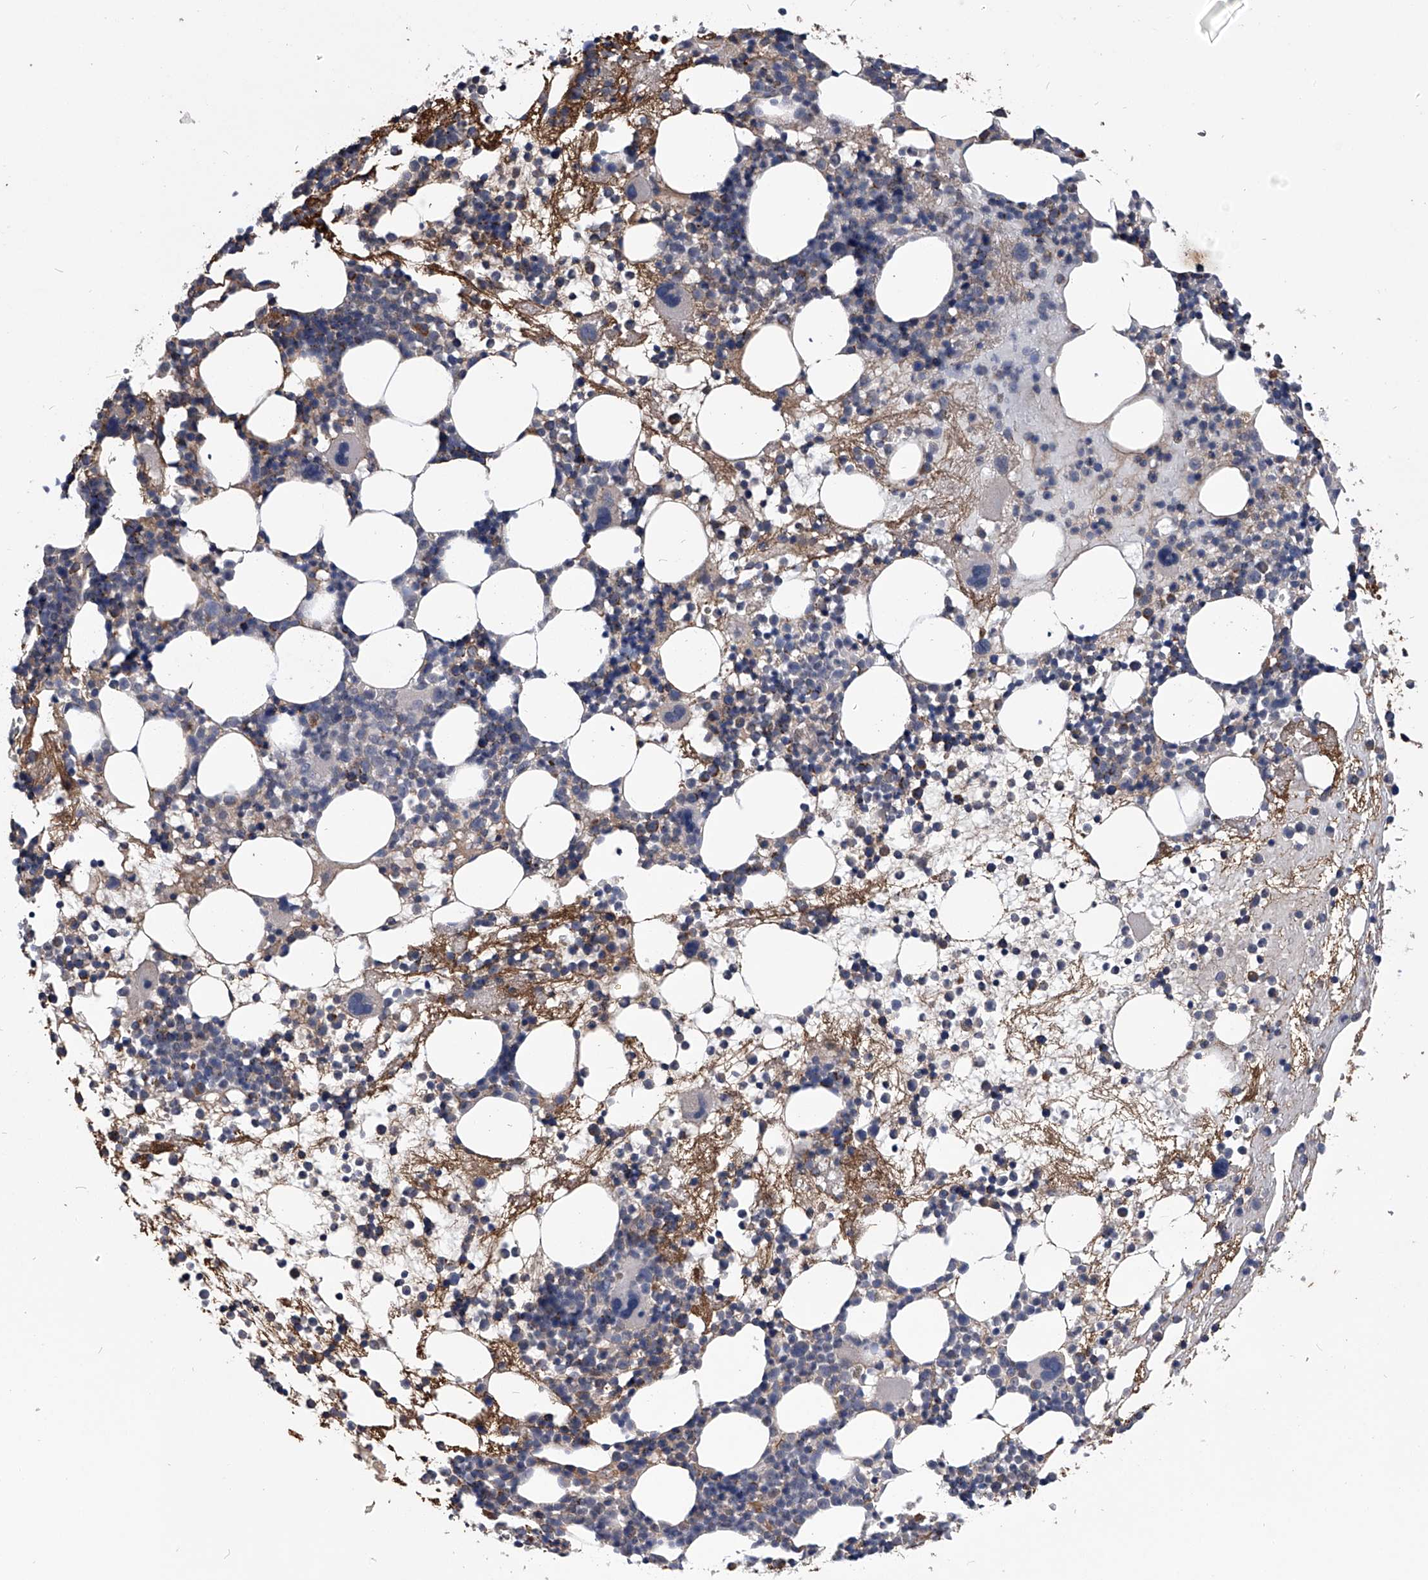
{"staining": {"intensity": "strong", "quantity": "<25%", "location": "cytoplasmic/membranous"}, "tissue": "bone marrow", "cell_type": "Hematopoietic cells", "image_type": "normal", "snomed": [{"axis": "morphology", "description": "Normal tissue, NOS"}, {"axis": "topography", "description": "Bone marrow"}], "caption": "DAB (3,3'-diaminobenzidine) immunohistochemical staining of benign human bone marrow demonstrates strong cytoplasmic/membranous protein positivity in approximately <25% of hematopoietic cells.", "gene": "OAT", "patient": {"sex": "female", "age": 57}}